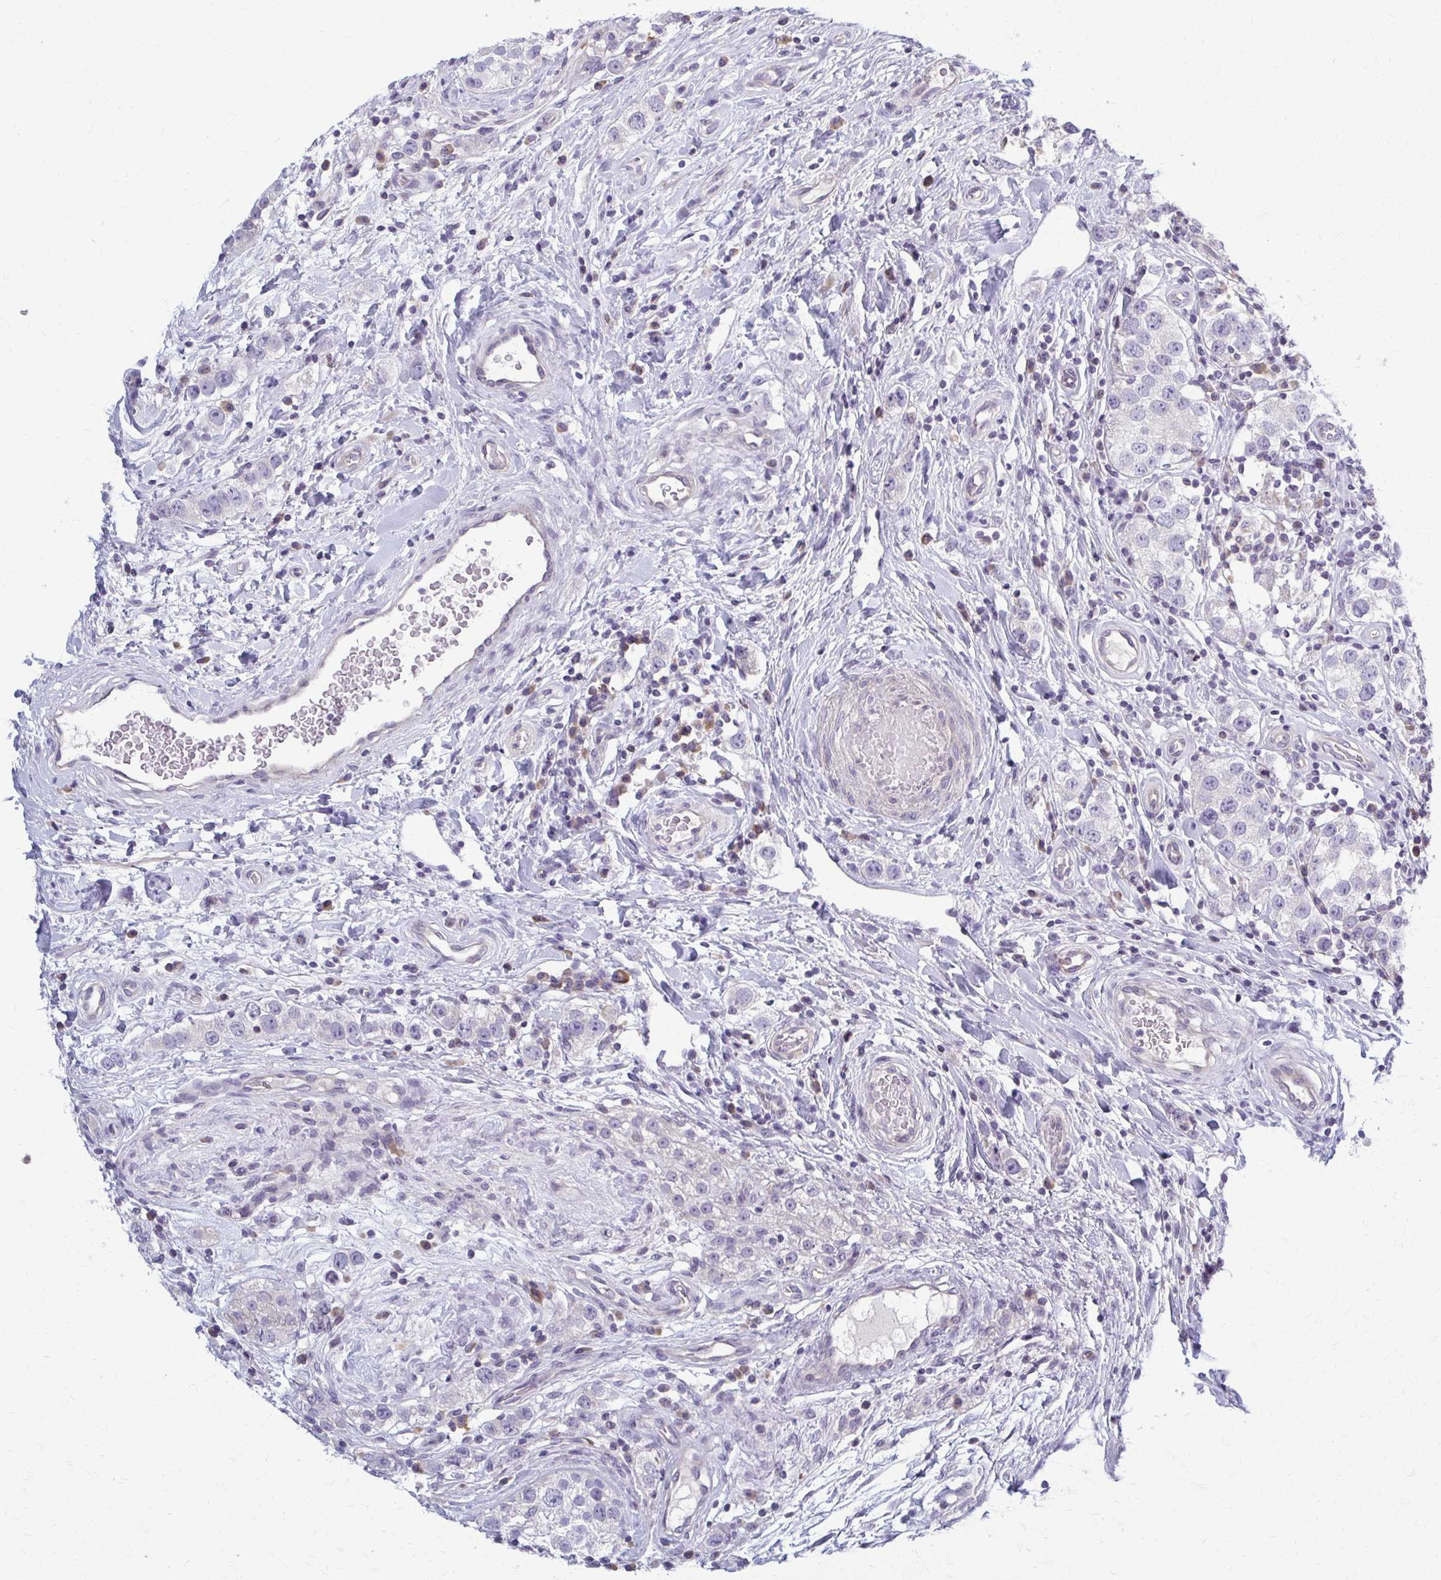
{"staining": {"intensity": "negative", "quantity": "none", "location": "none"}, "tissue": "testis cancer", "cell_type": "Tumor cells", "image_type": "cancer", "snomed": [{"axis": "morphology", "description": "Seminoma, NOS"}, {"axis": "topography", "description": "Testis"}], "caption": "Testis seminoma was stained to show a protein in brown. There is no significant expression in tumor cells.", "gene": "MCRIP2", "patient": {"sex": "male", "age": 34}}